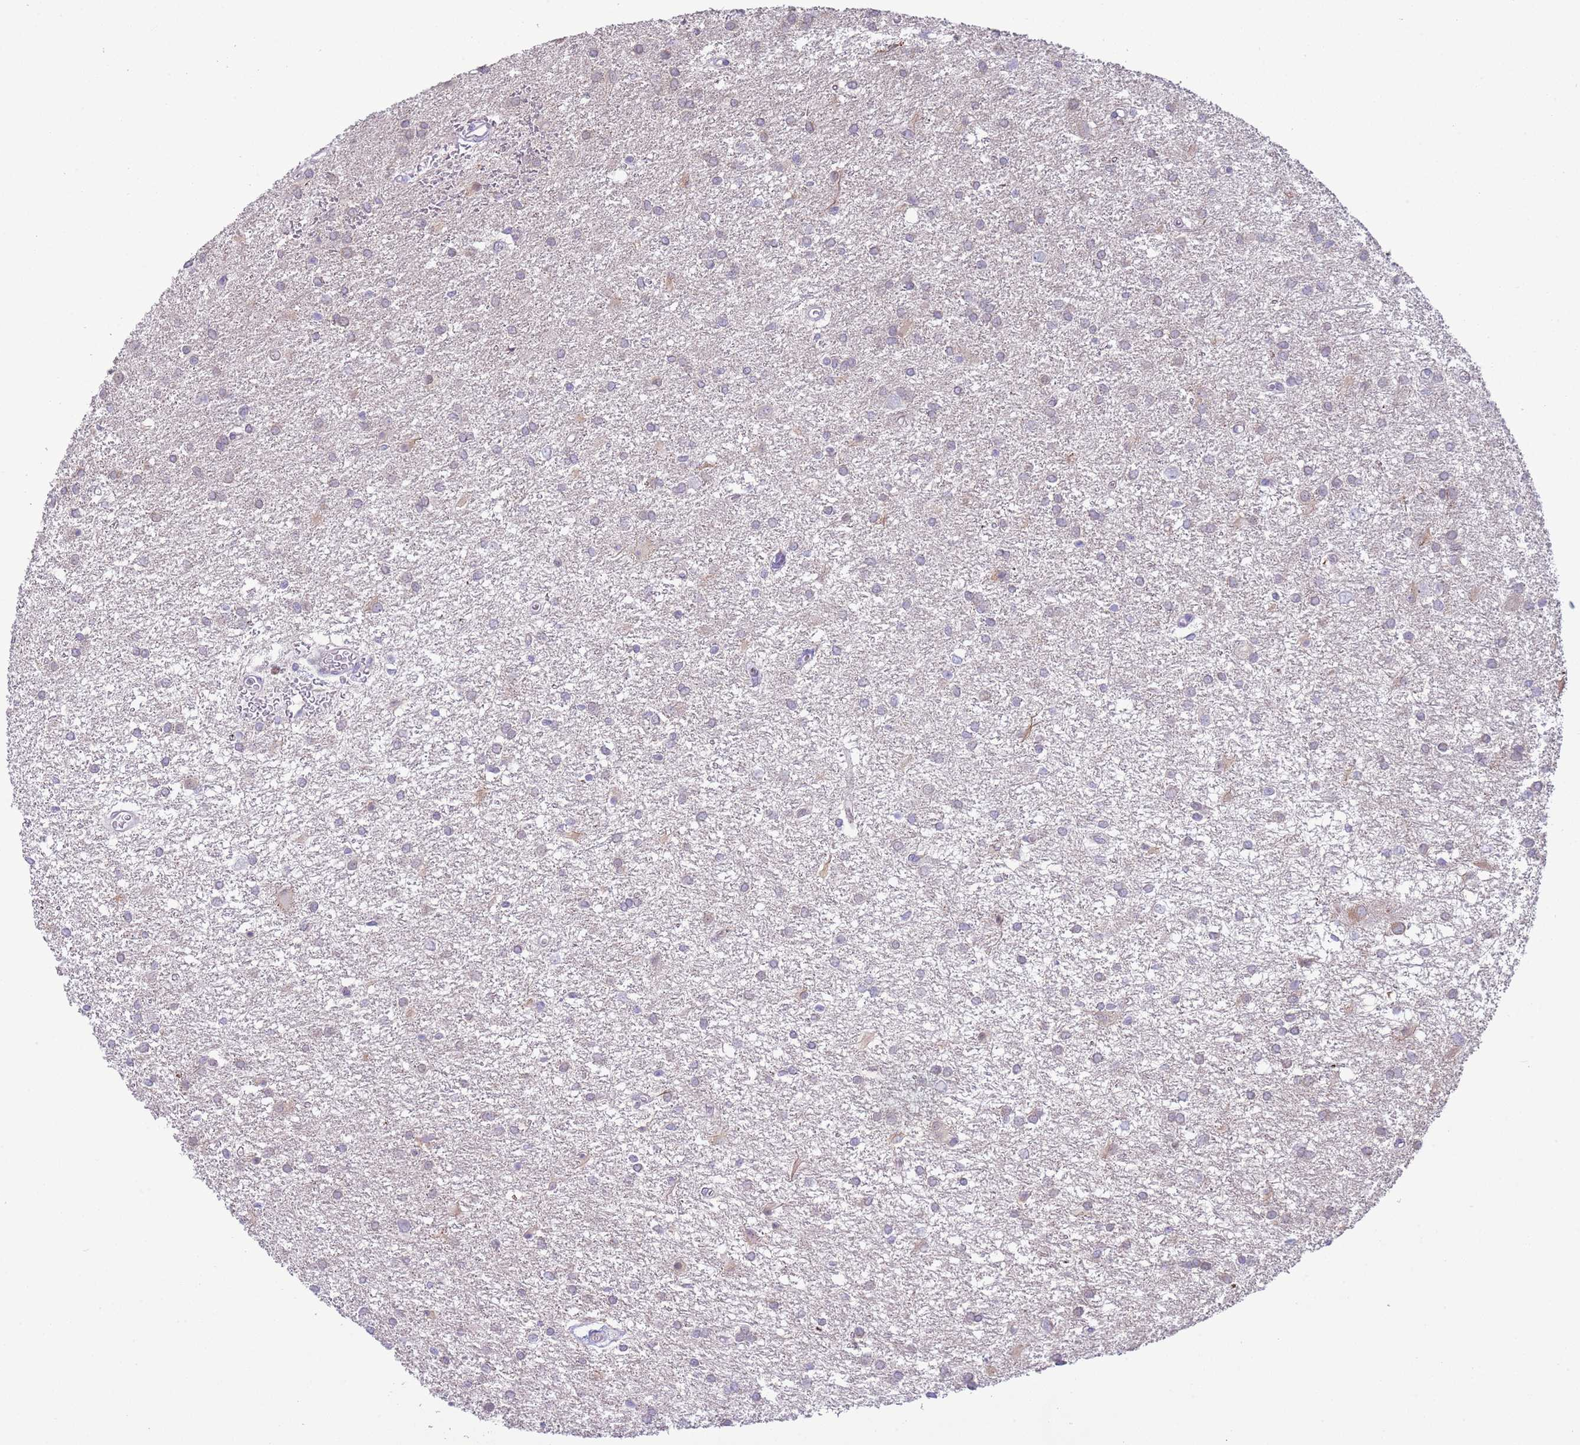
{"staining": {"intensity": "negative", "quantity": "none", "location": "none"}, "tissue": "glioma", "cell_type": "Tumor cells", "image_type": "cancer", "snomed": [{"axis": "morphology", "description": "Glioma, malignant, High grade"}, {"axis": "topography", "description": "Brain"}], "caption": "DAB (3,3'-diaminobenzidine) immunohistochemical staining of human glioma reveals no significant expression in tumor cells.", "gene": "ANO8", "patient": {"sex": "female", "age": 50}}